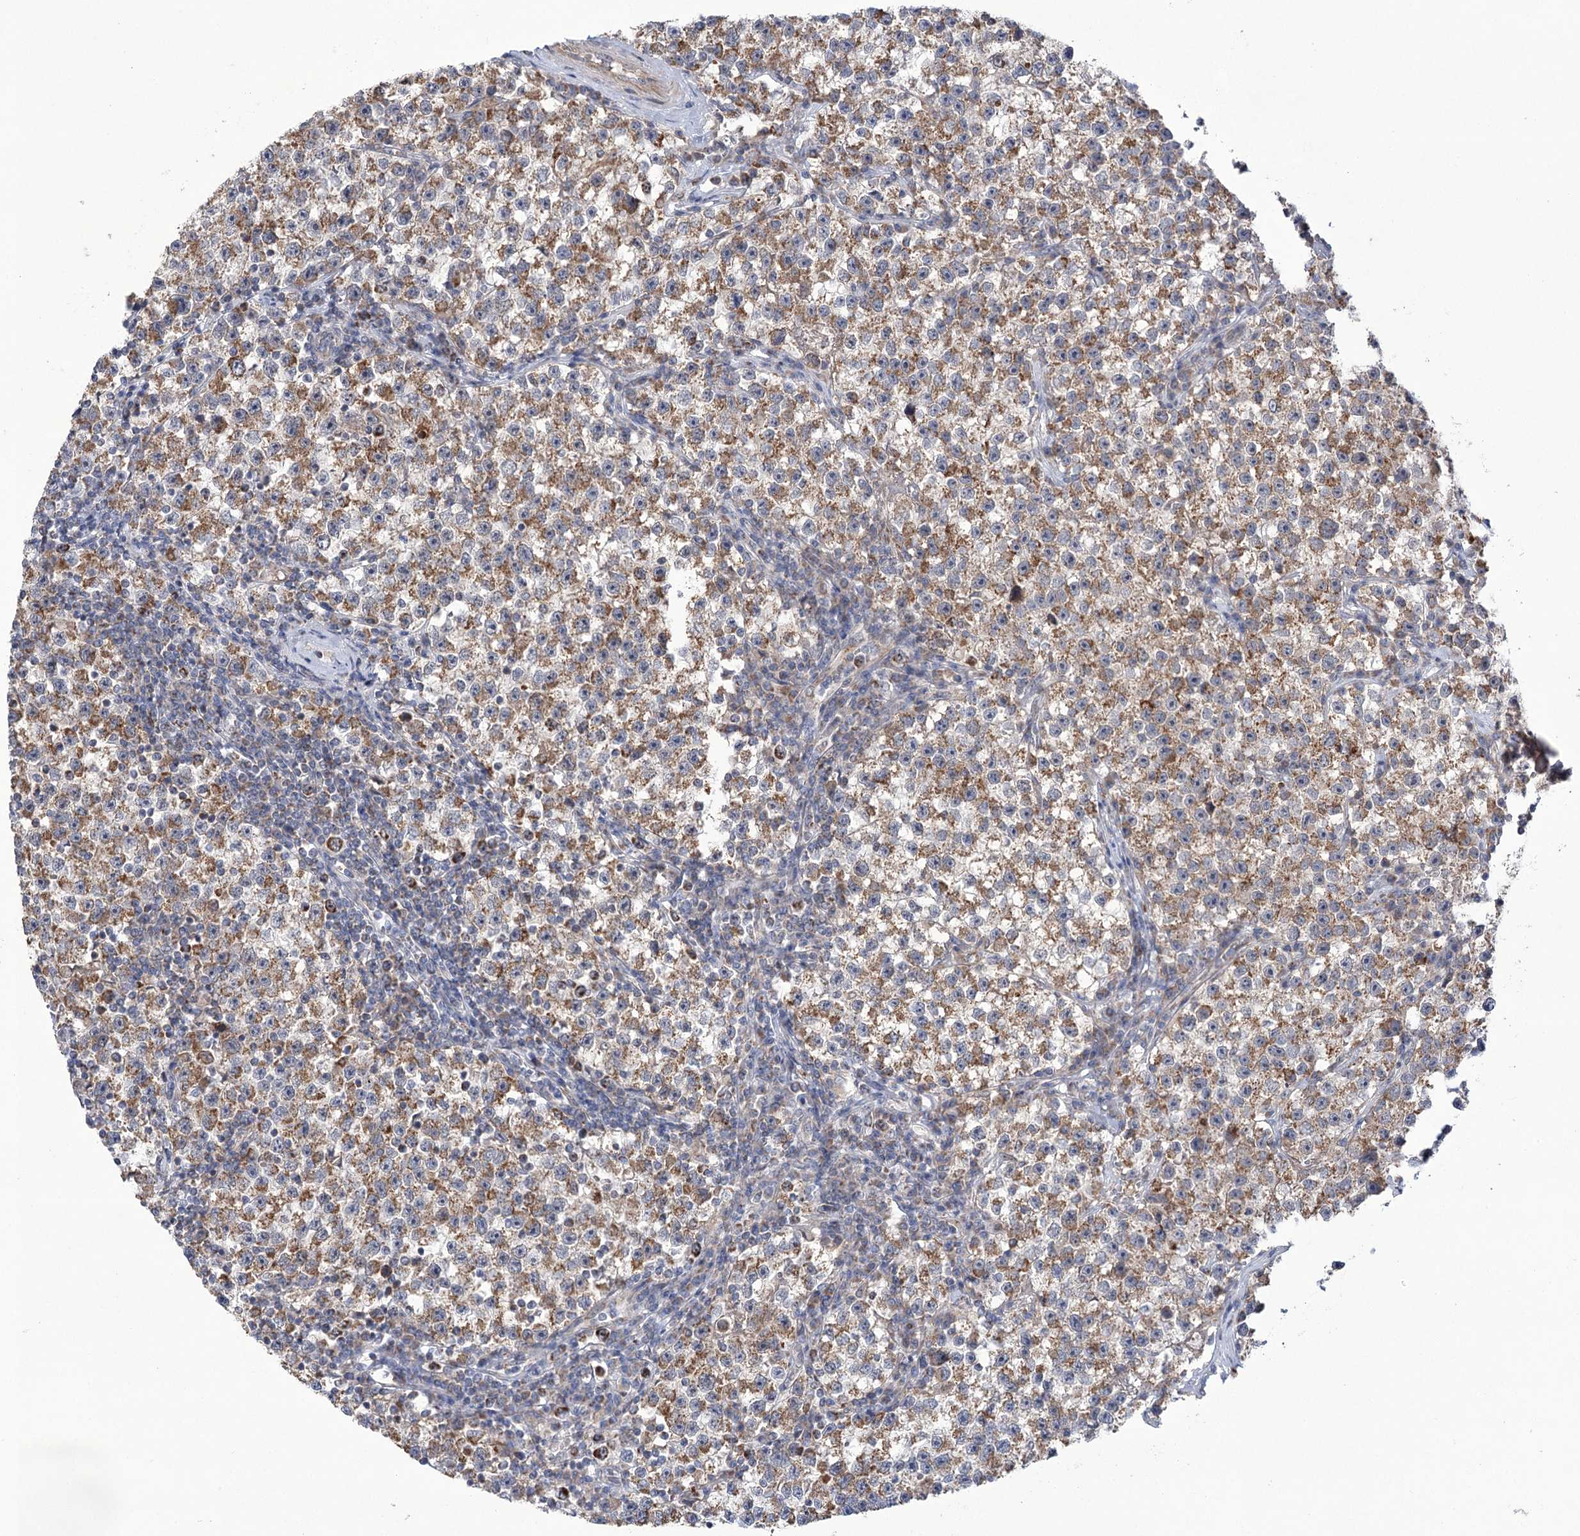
{"staining": {"intensity": "moderate", "quantity": ">75%", "location": "cytoplasmic/membranous"}, "tissue": "testis cancer", "cell_type": "Tumor cells", "image_type": "cancer", "snomed": [{"axis": "morphology", "description": "Seminoma, NOS"}, {"axis": "topography", "description": "Testis"}], "caption": "Protein expression analysis of testis cancer shows moderate cytoplasmic/membranous staining in about >75% of tumor cells. The staining is performed using DAB (3,3'-diaminobenzidine) brown chromogen to label protein expression. The nuclei are counter-stained blue using hematoxylin.", "gene": "ECHDC3", "patient": {"sex": "male", "age": 22}}